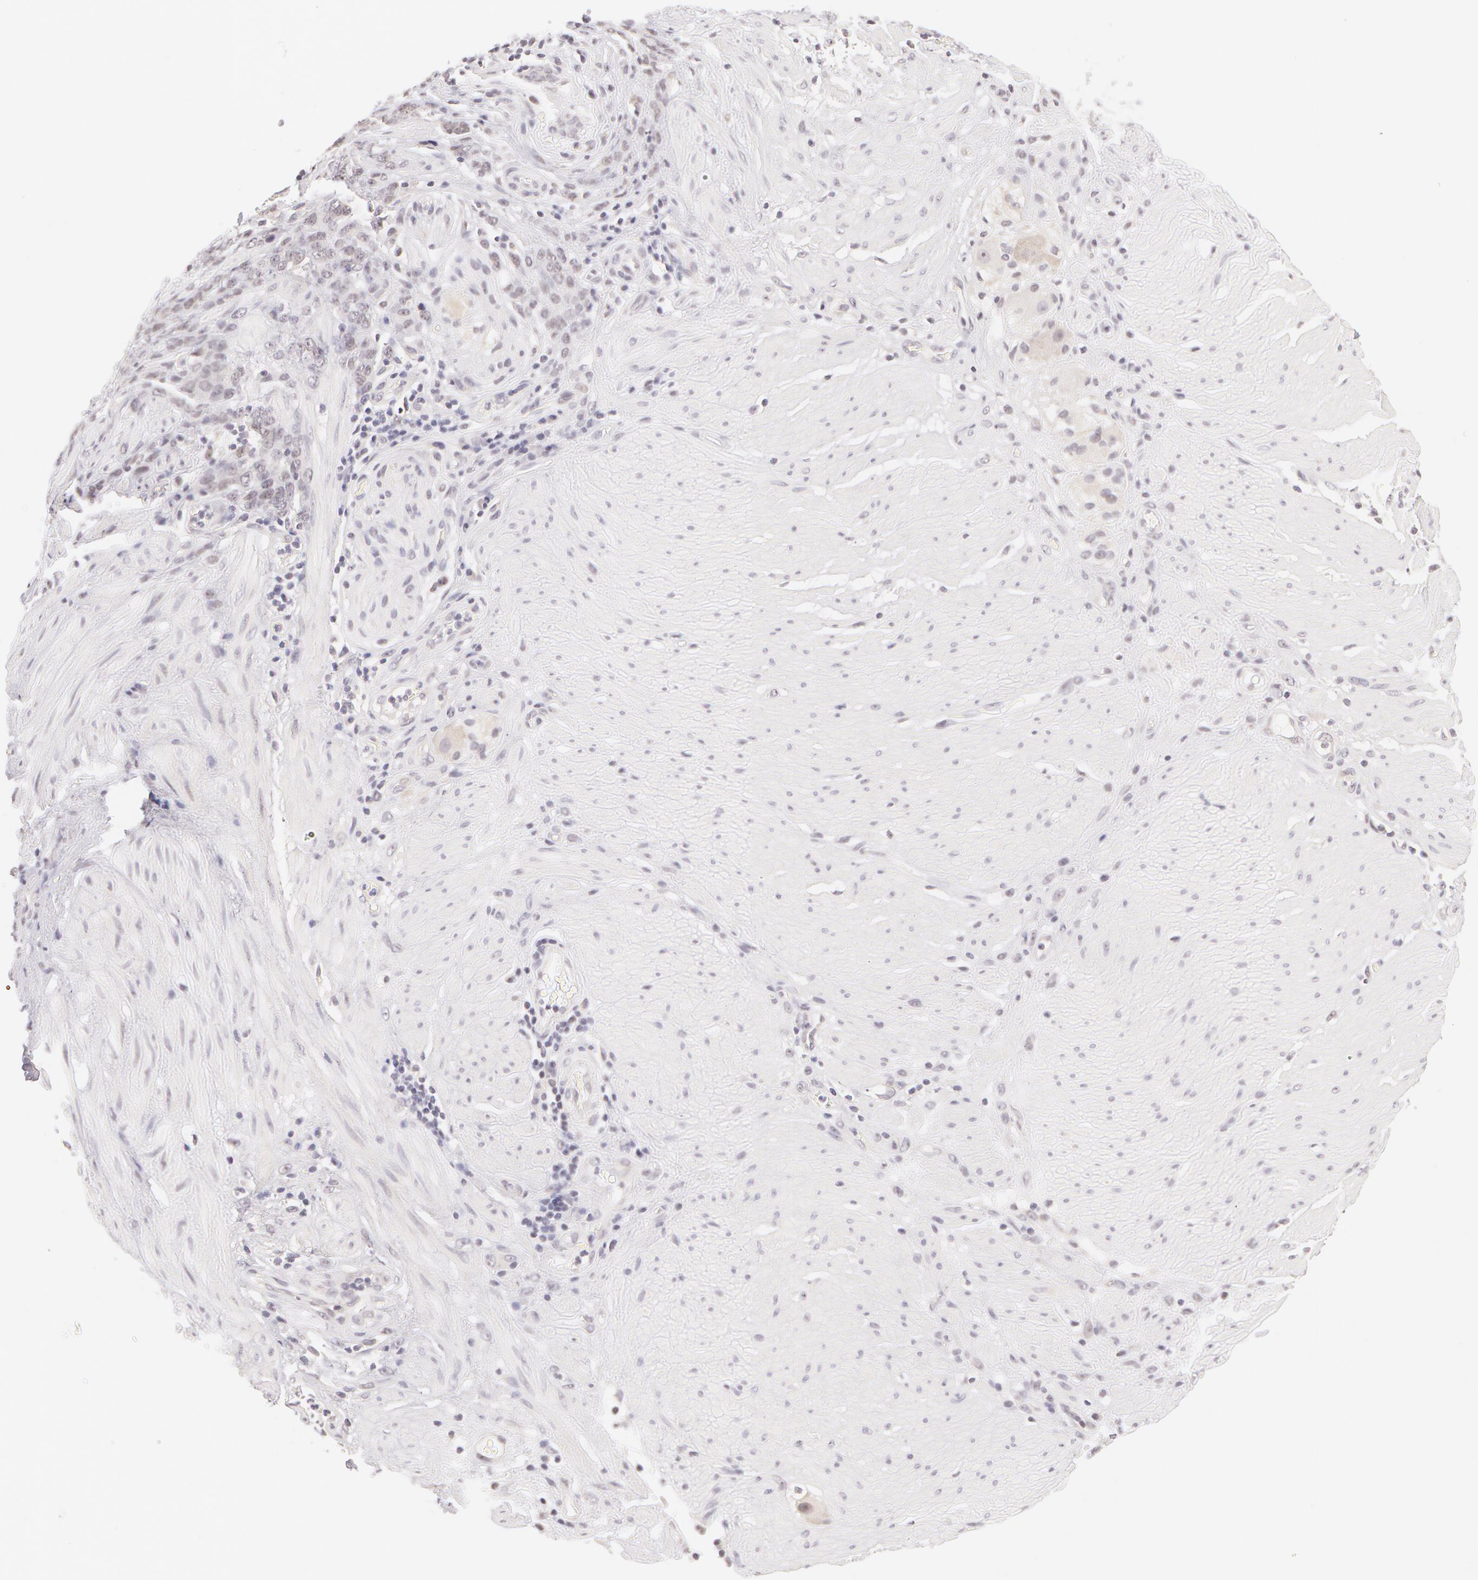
{"staining": {"intensity": "negative", "quantity": "none", "location": "none"}, "tissue": "stomach cancer", "cell_type": "Tumor cells", "image_type": "cancer", "snomed": [{"axis": "morphology", "description": "Adenocarcinoma, NOS"}, {"axis": "topography", "description": "Stomach, lower"}], "caption": "An image of stomach cancer stained for a protein demonstrates no brown staining in tumor cells.", "gene": "ZNF597", "patient": {"sex": "male", "age": 88}}